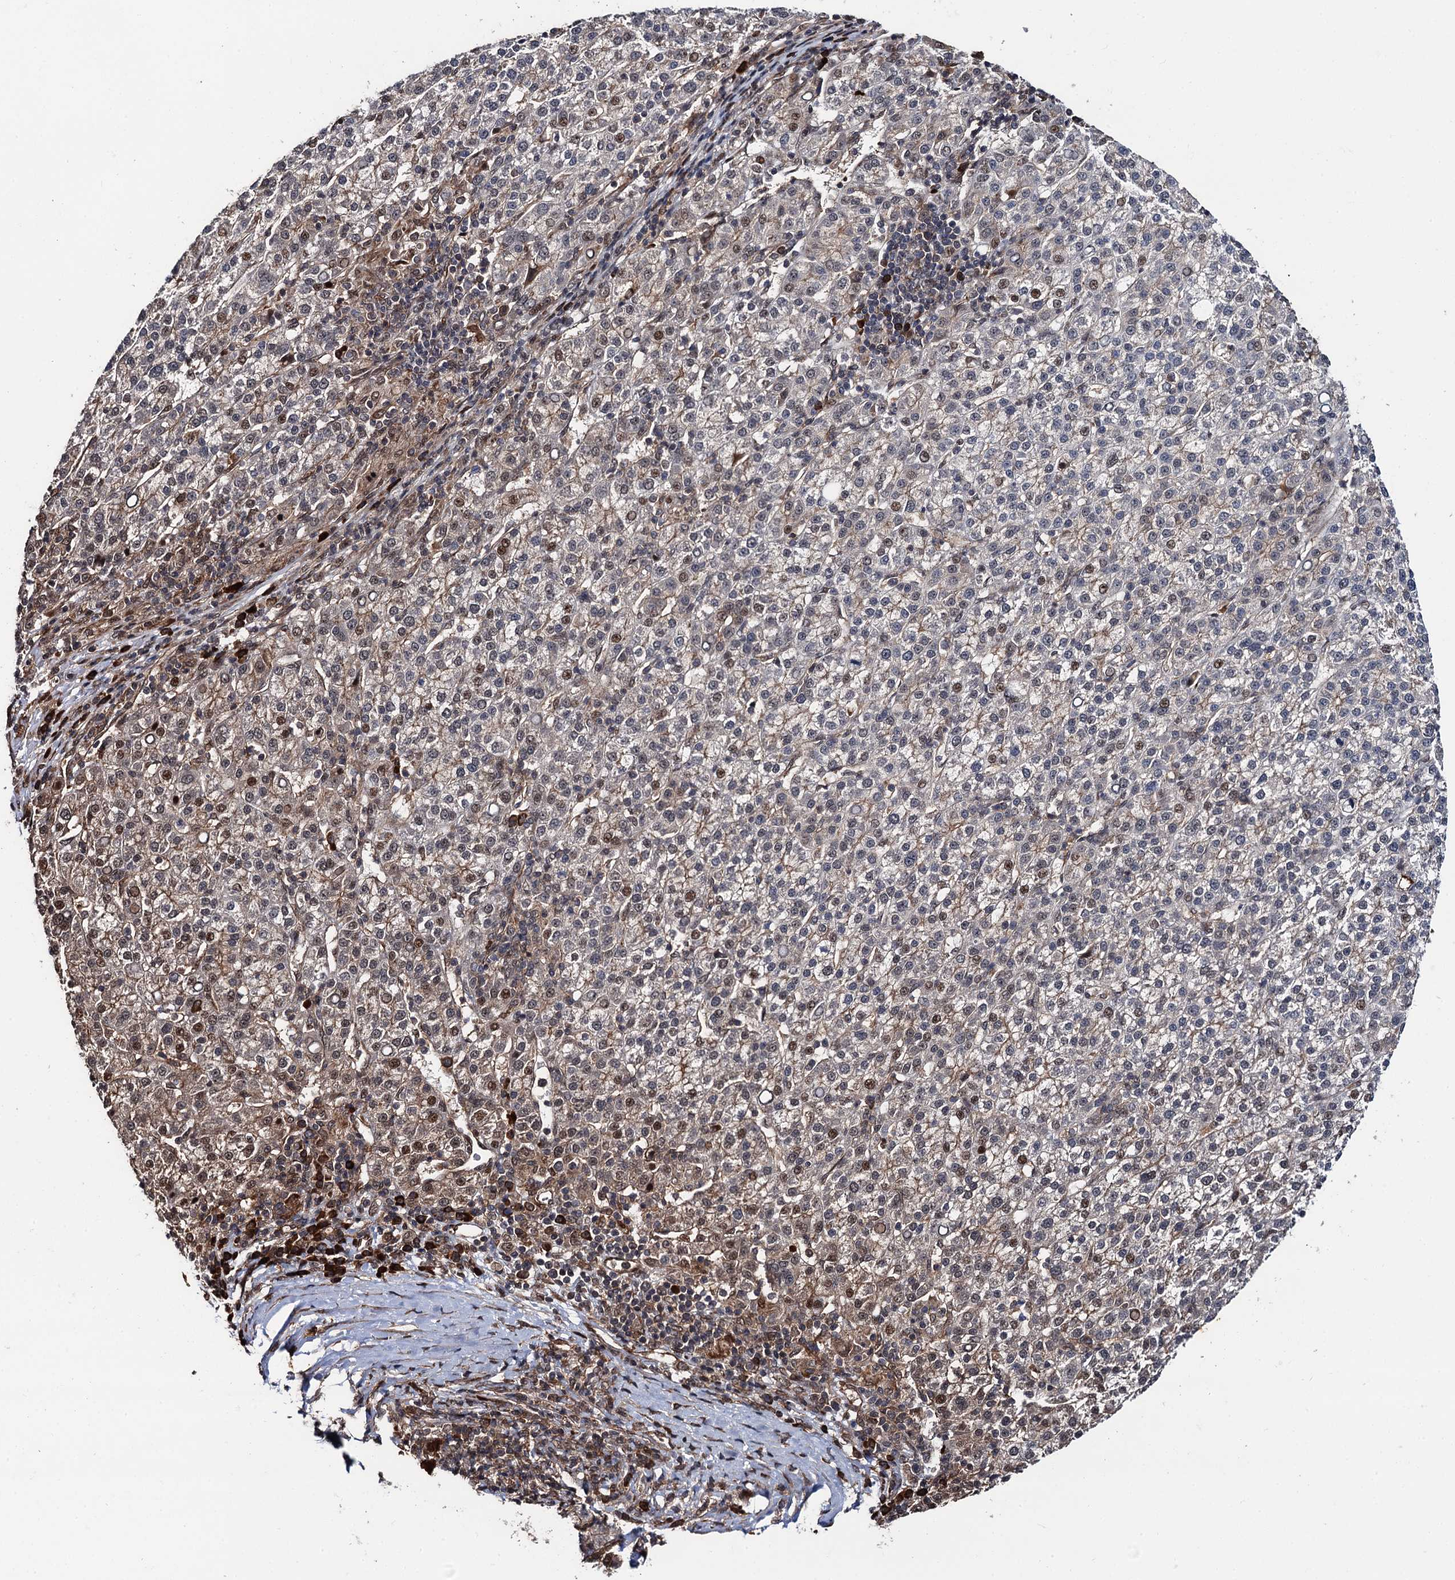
{"staining": {"intensity": "moderate", "quantity": "<25%", "location": "cytoplasmic/membranous,nuclear"}, "tissue": "liver cancer", "cell_type": "Tumor cells", "image_type": "cancer", "snomed": [{"axis": "morphology", "description": "Carcinoma, Hepatocellular, NOS"}, {"axis": "topography", "description": "Liver"}], "caption": "Moderate cytoplasmic/membranous and nuclear positivity is identified in approximately <25% of tumor cells in liver cancer.", "gene": "CDC23", "patient": {"sex": "female", "age": 58}}